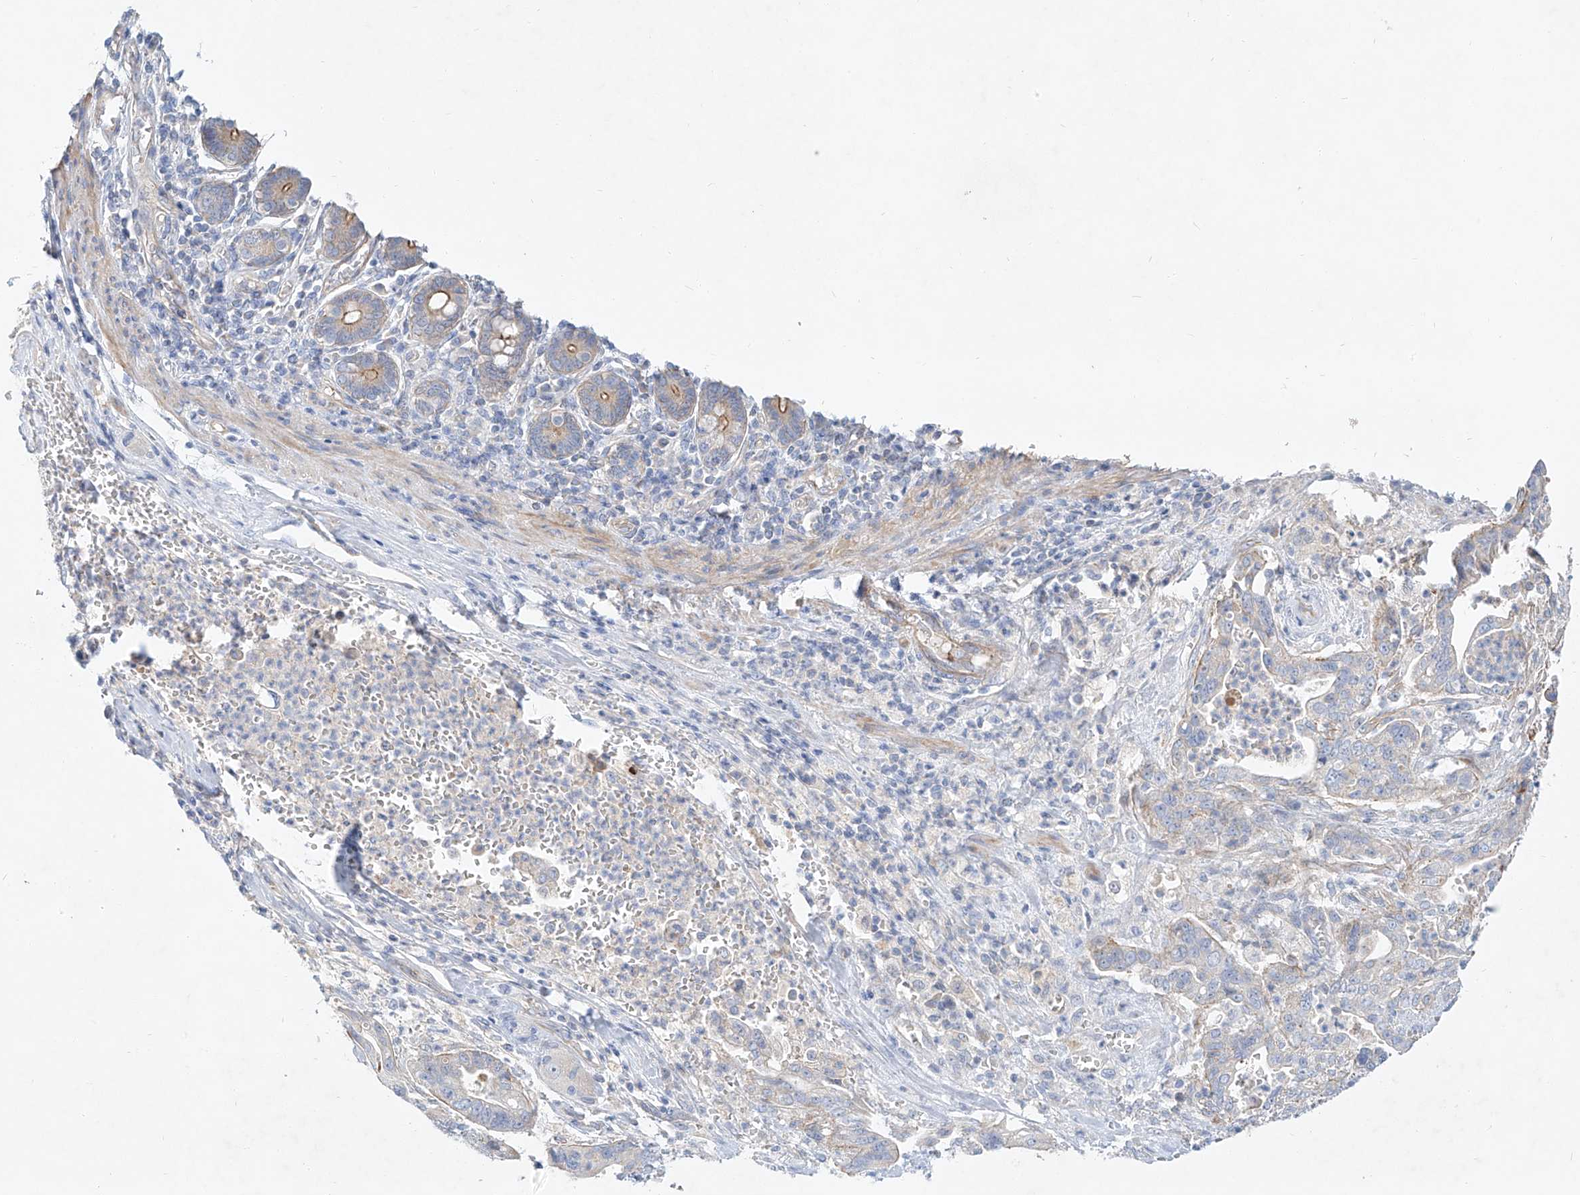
{"staining": {"intensity": "negative", "quantity": "none", "location": "none"}, "tissue": "pancreatic cancer", "cell_type": "Tumor cells", "image_type": "cancer", "snomed": [{"axis": "morphology", "description": "Adenocarcinoma, NOS"}, {"axis": "topography", "description": "Pancreas"}], "caption": "IHC micrograph of adenocarcinoma (pancreatic) stained for a protein (brown), which demonstrates no positivity in tumor cells.", "gene": "AJM1", "patient": {"sex": "male", "age": 70}}